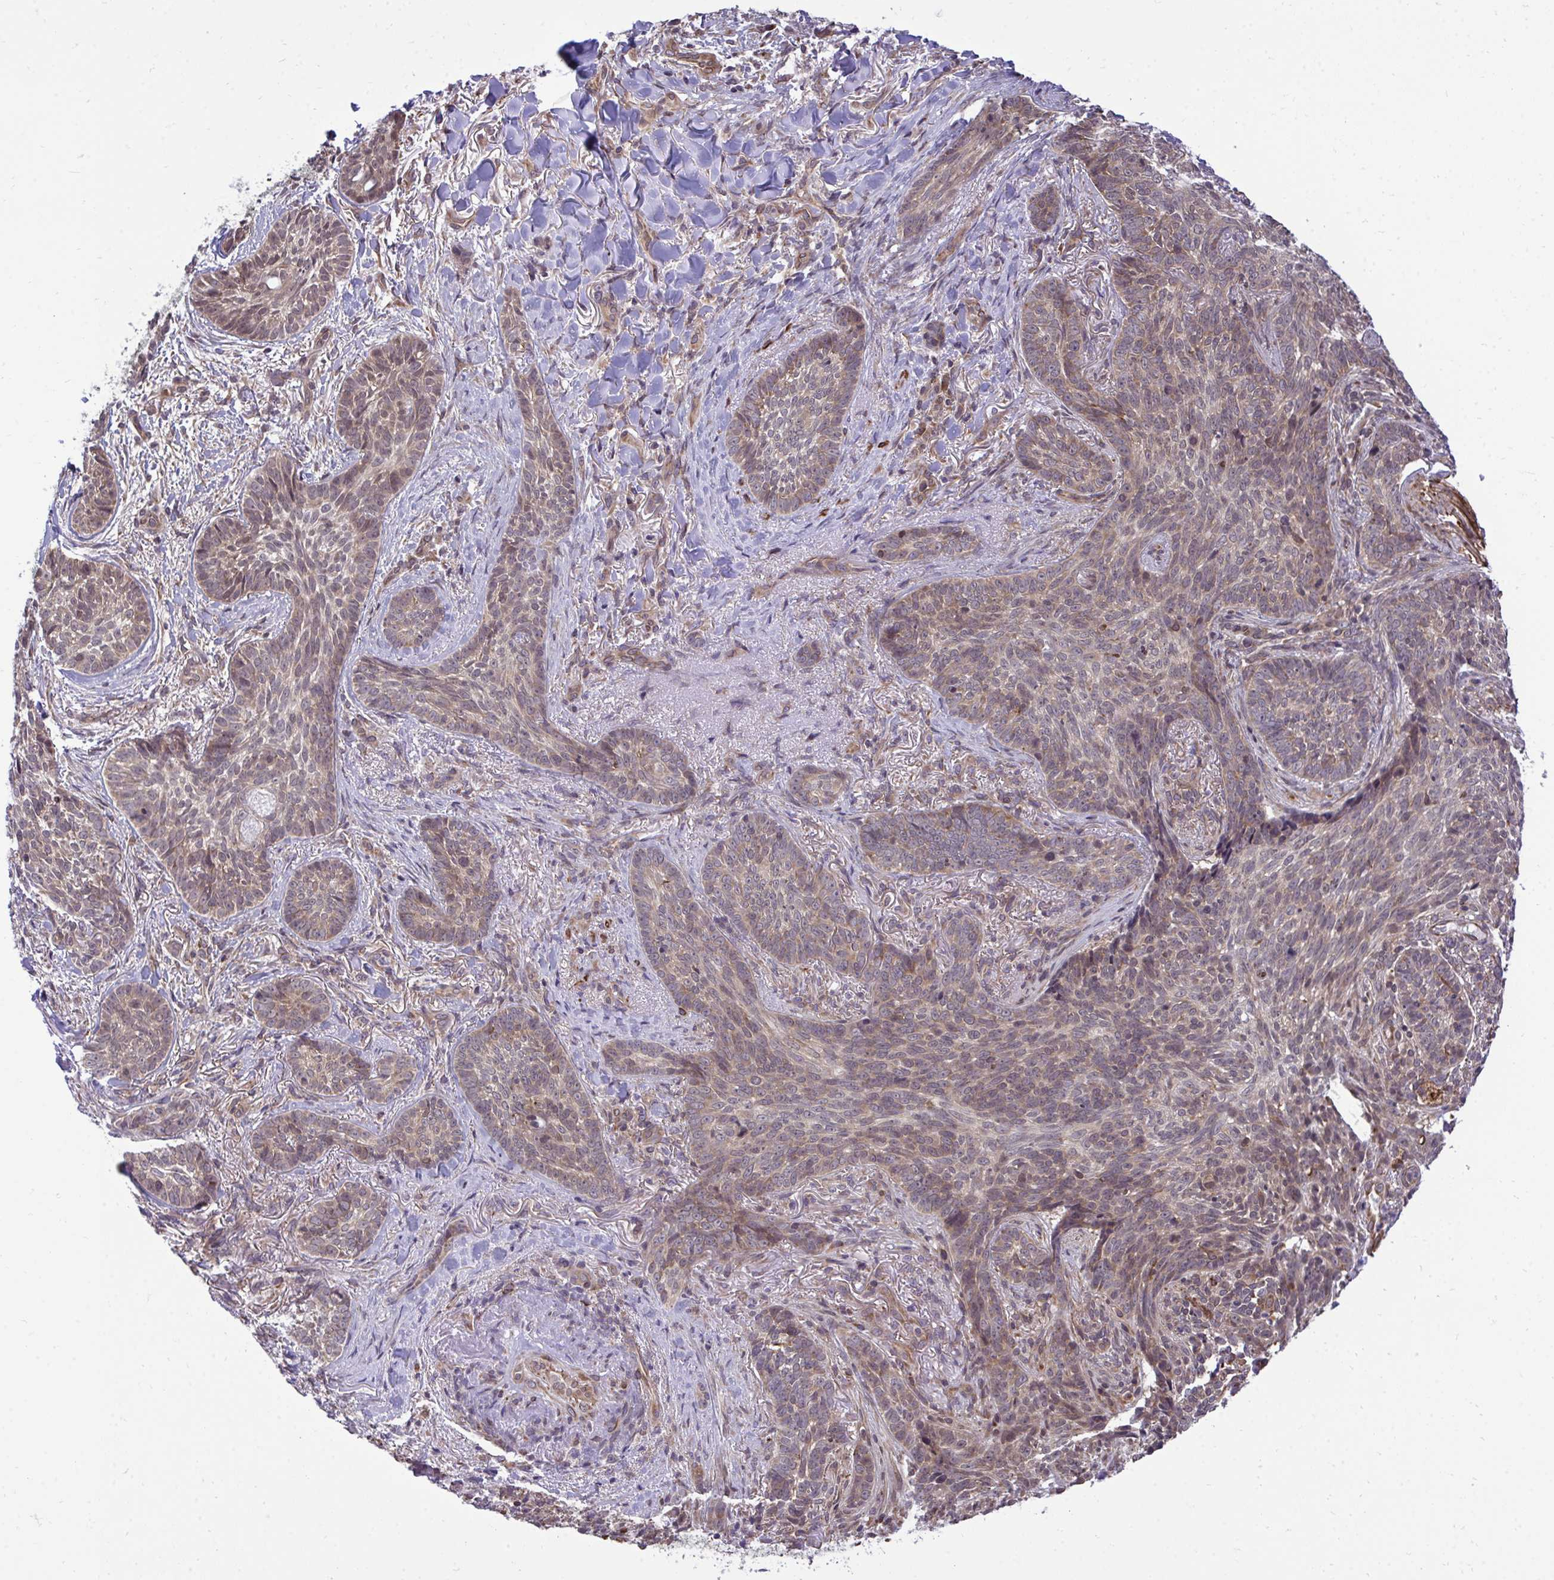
{"staining": {"intensity": "weak", "quantity": "25%-75%", "location": "cytoplasmic/membranous"}, "tissue": "skin cancer", "cell_type": "Tumor cells", "image_type": "cancer", "snomed": [{"axis": "morphology", "description": "Basal cell carcinoma"}, {"axis": "topography", "description": "Skin"}, {"axis": "topography", "description": "Skin of face"}], "caption": "Immunohistochemistry (IHC) (DAB (3,3'-diaminobenzidine)) staining of skin basal cell carcinoma exhibits weak cytoplasmic/membranous protein expression in about 25%-75% of tumor cells.", "gene": "RPS15", "patient": {"sex": "male", "age": 88}}